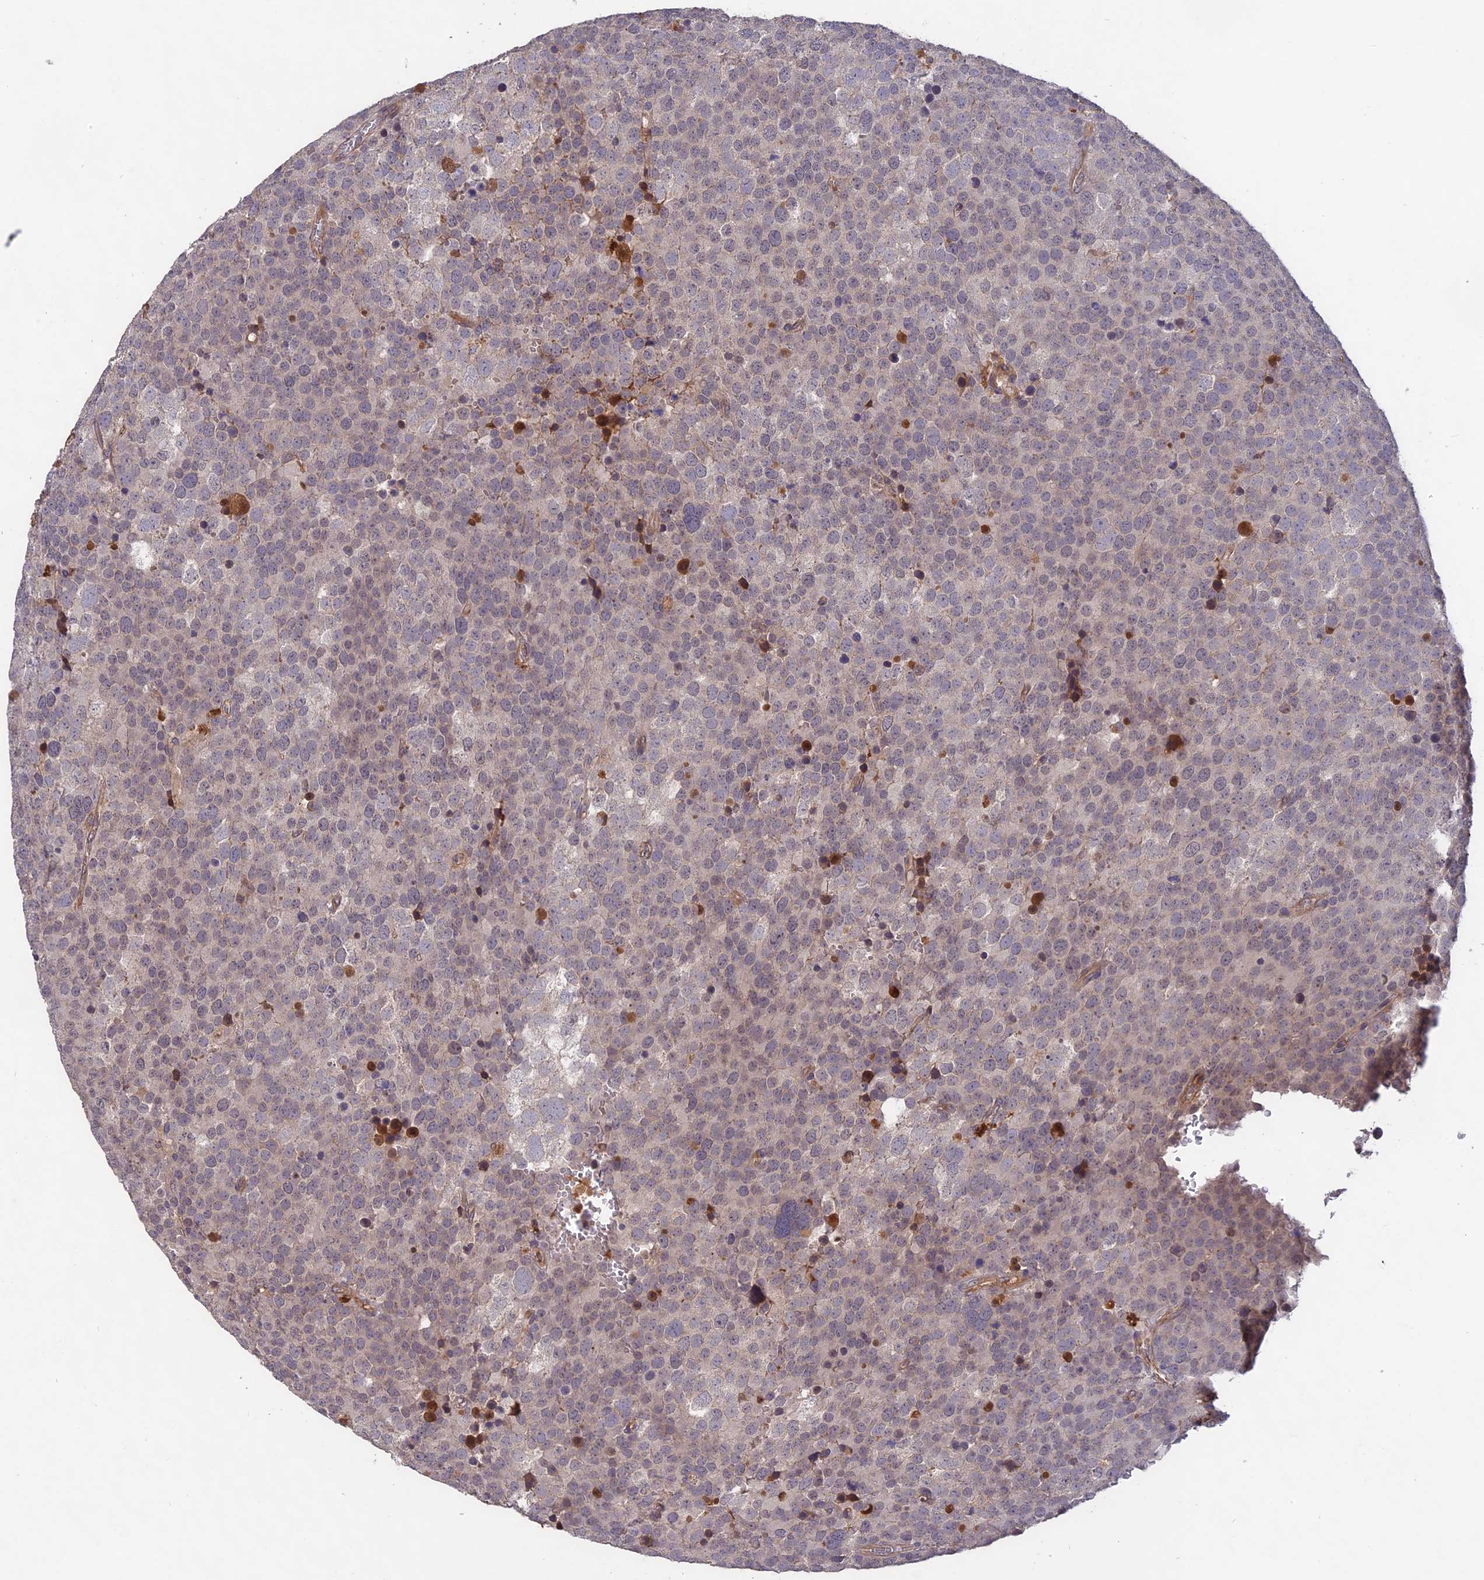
{"staining": {"intensity": "negative", "quantity": "none", "location": "none"}, "tissue": "testis cancer", "cell_type": "Tumor cells", "image_type": "cancer", "snomed": [{"axis": "morphology", "description": "Seminoma, NOS"}, {"axis": "topography", "description": "Testis"}], "caption": "Immunohistochemistry (IHC) image of human testis seminoma stained for a protein (brown), which demonstrates no staining in tumor cells. (DAB immunohistochemistry with hematoxylin counter stain).", "gene": "ADO", "patient": {"sex": "male", "age": 71}}